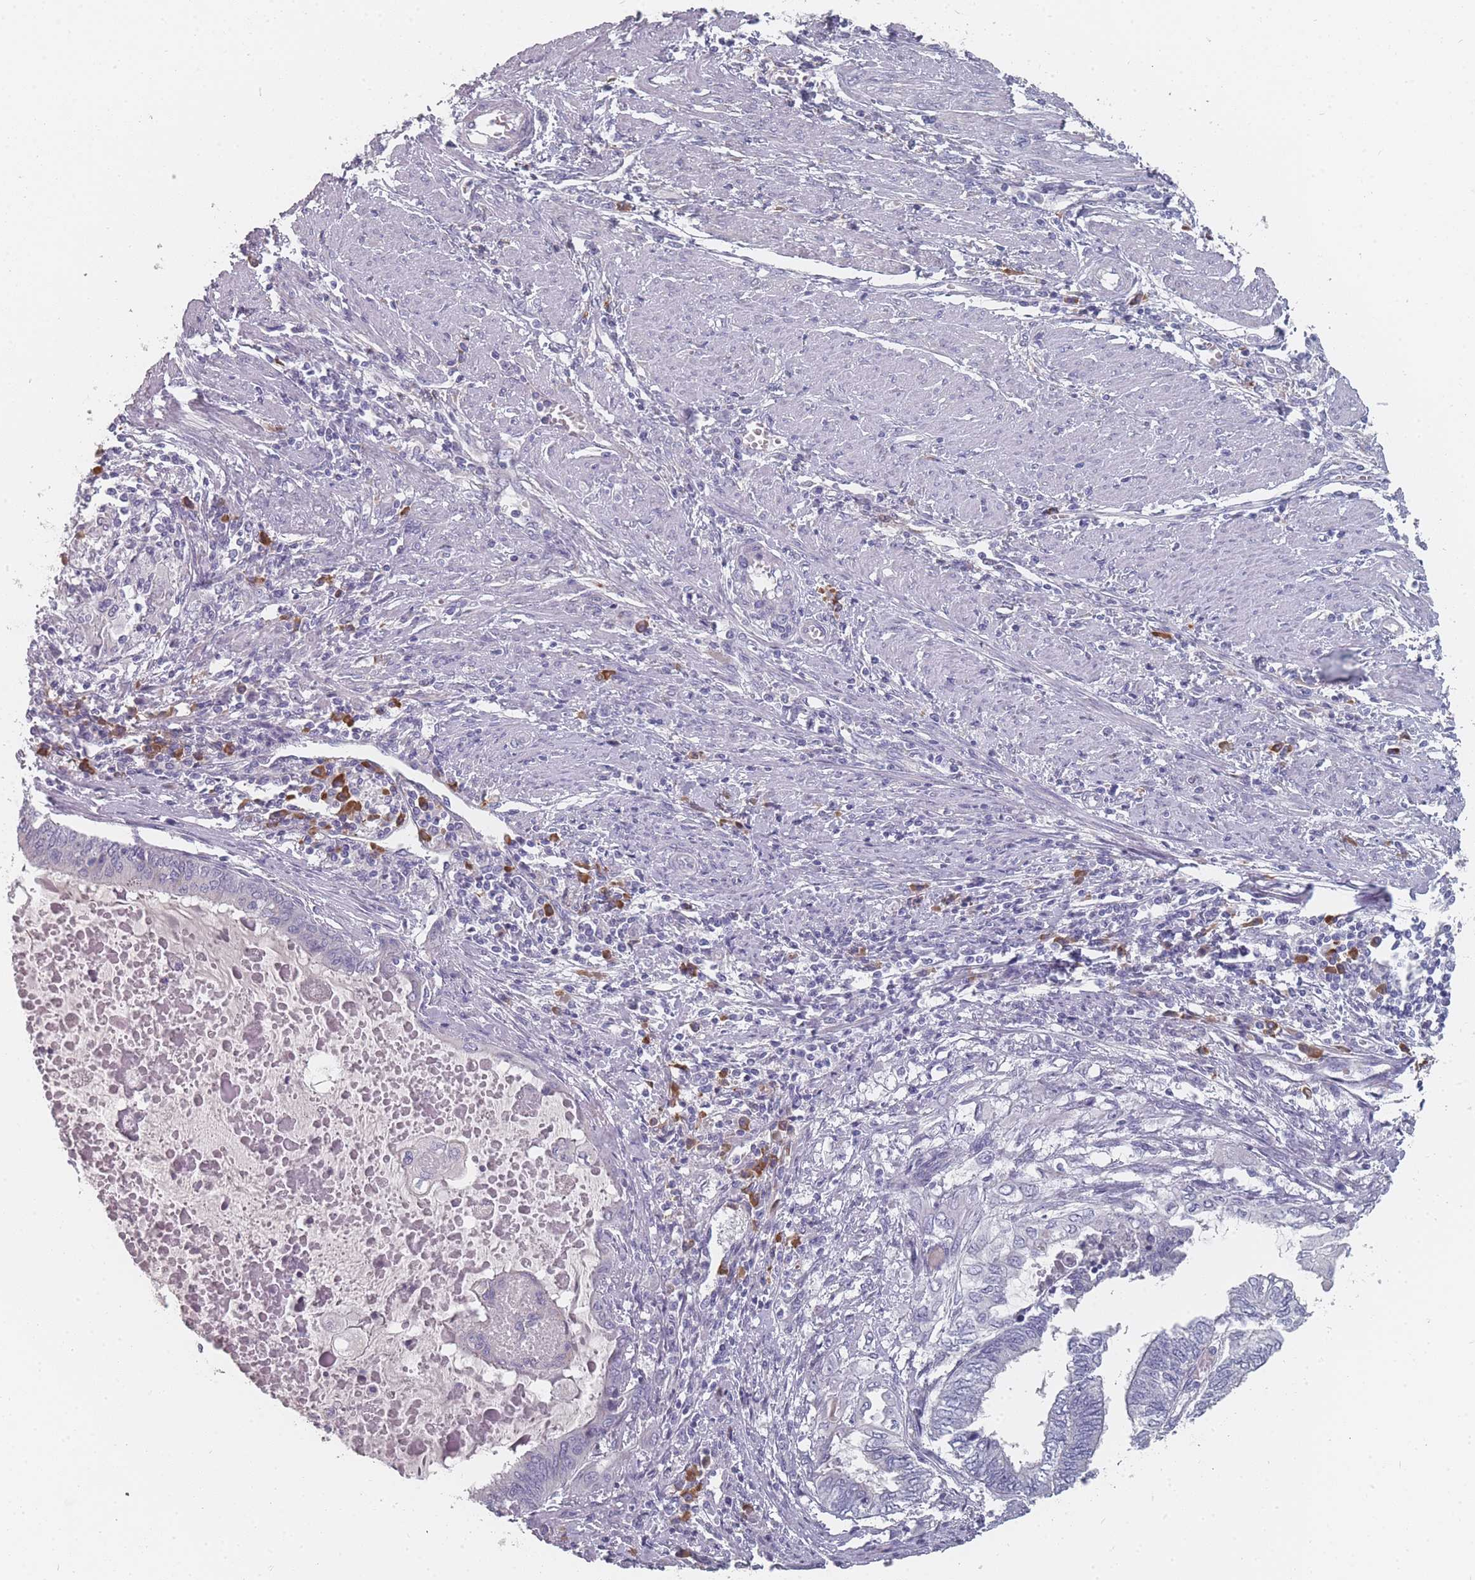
{"staining": {"intensity": "negative", "quantity": "none", "location": "none"}, "tissue": "endometrial cancer", "cell_type": "Tumor cells", "image_type": "cancer", "snomed": [{"axis": "morphology", "description": "Adenocarcinoma, NOS"}, {"axis": "topography", "description": "Uterus"}, {"axis": "topography", "description": "Endometrium"}], "caption": "A histopathology image of human endometrial cancer is negative for staining in tumor cells.", "gene": "SLC35E4", "patient": {"sex": "female", "age": 70}}